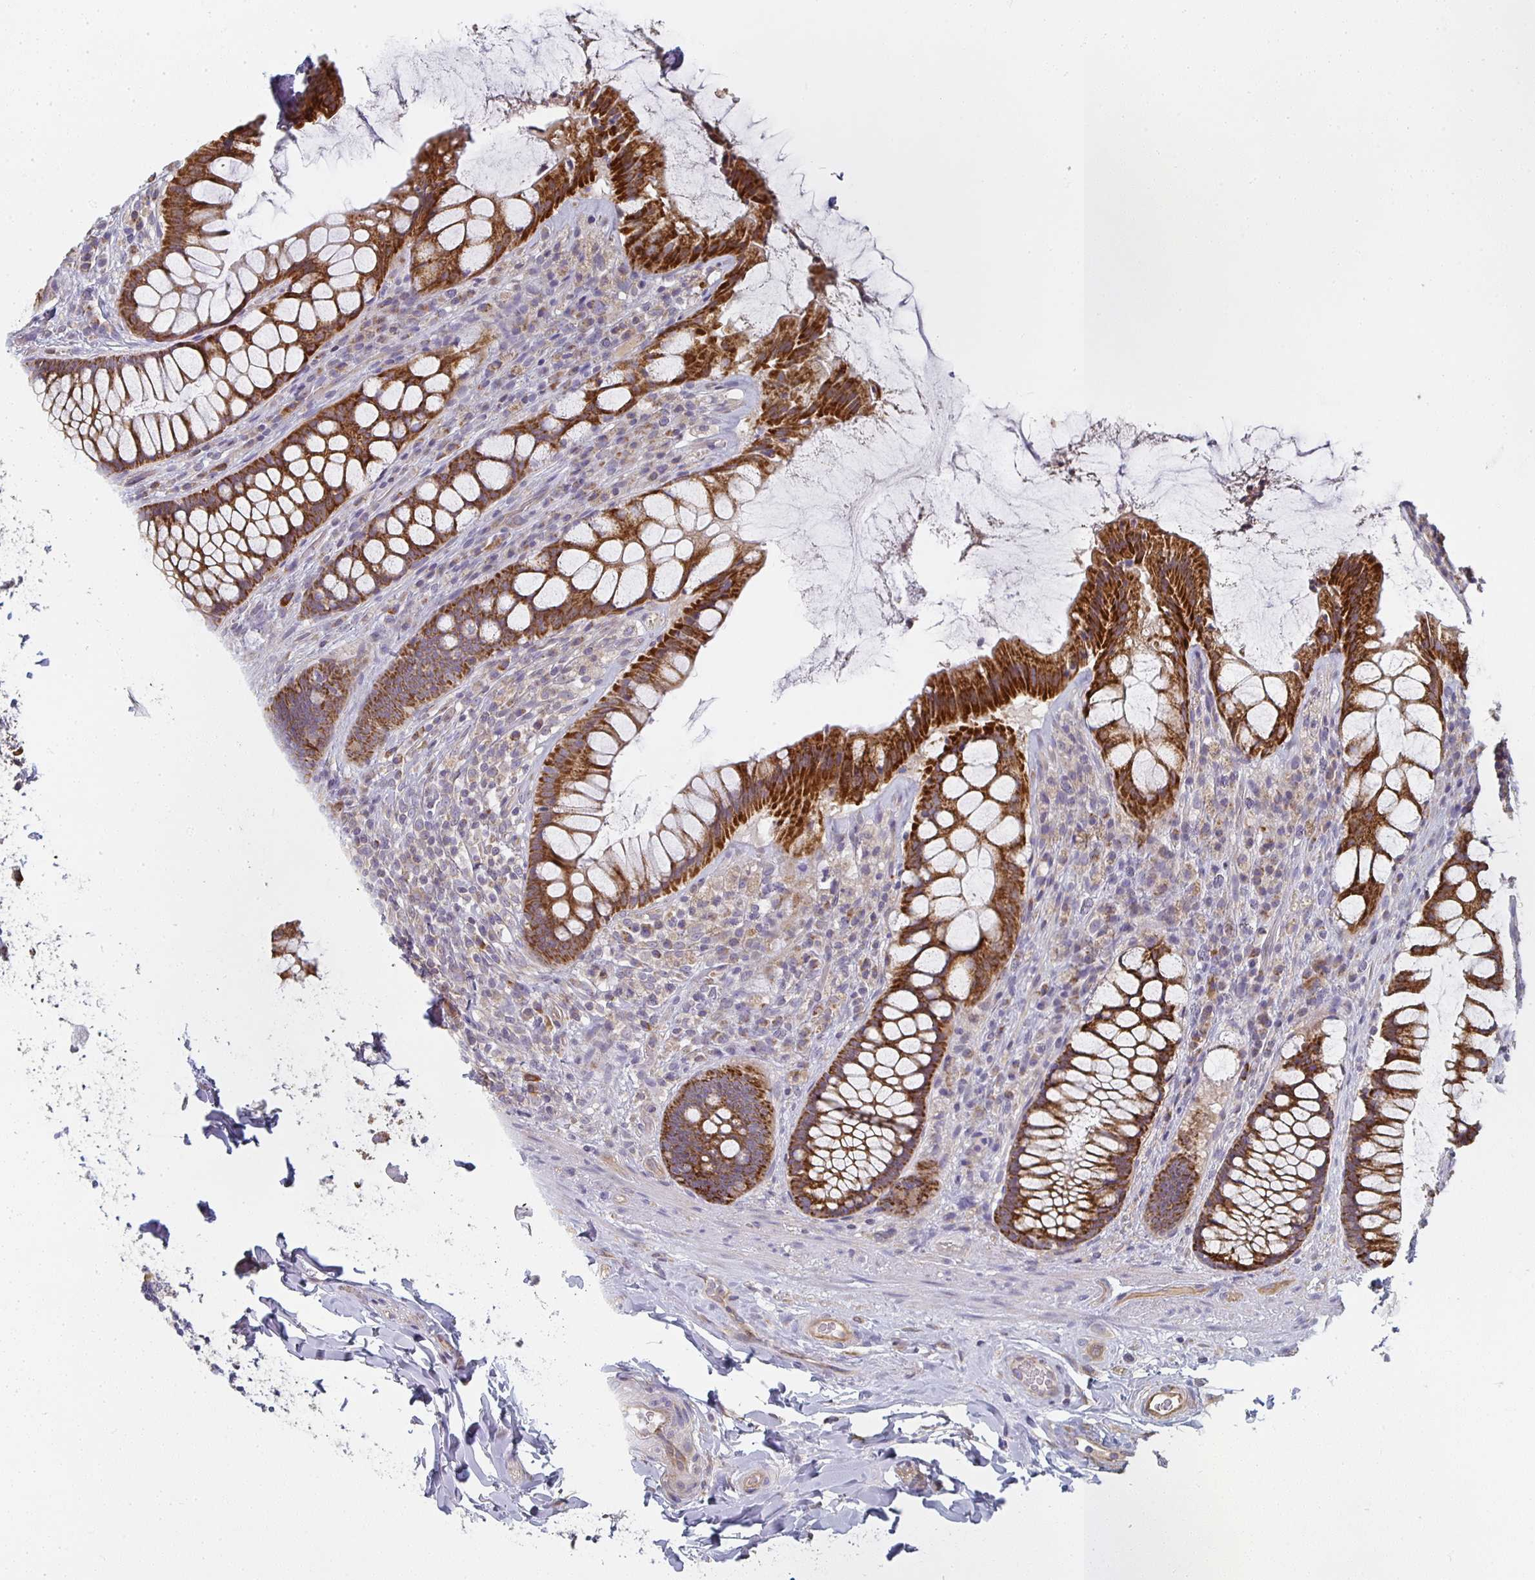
{"staining": {"intensity": "strong", "quantity": ">75%", "location": "cytoplasmic/membranous"}, "tissue": "rectum", "cell_type": "Glandular cells", "image_type": "normal", "snomed": [{"axis": "morphology", "description": "Normal tissue, NOS"}, {"axis": "topography", "description": "Rectum"}], "caption": "Immunohistochemistry (DAB (3,3'-diaminobenzidine)) staining of unremarkable rectum displays strong cytoplasmic/membranous protein expression in about >75% of glandular cells.", "gene": "CTHRC1", "patient": {"sex": "female", "age": 58}}